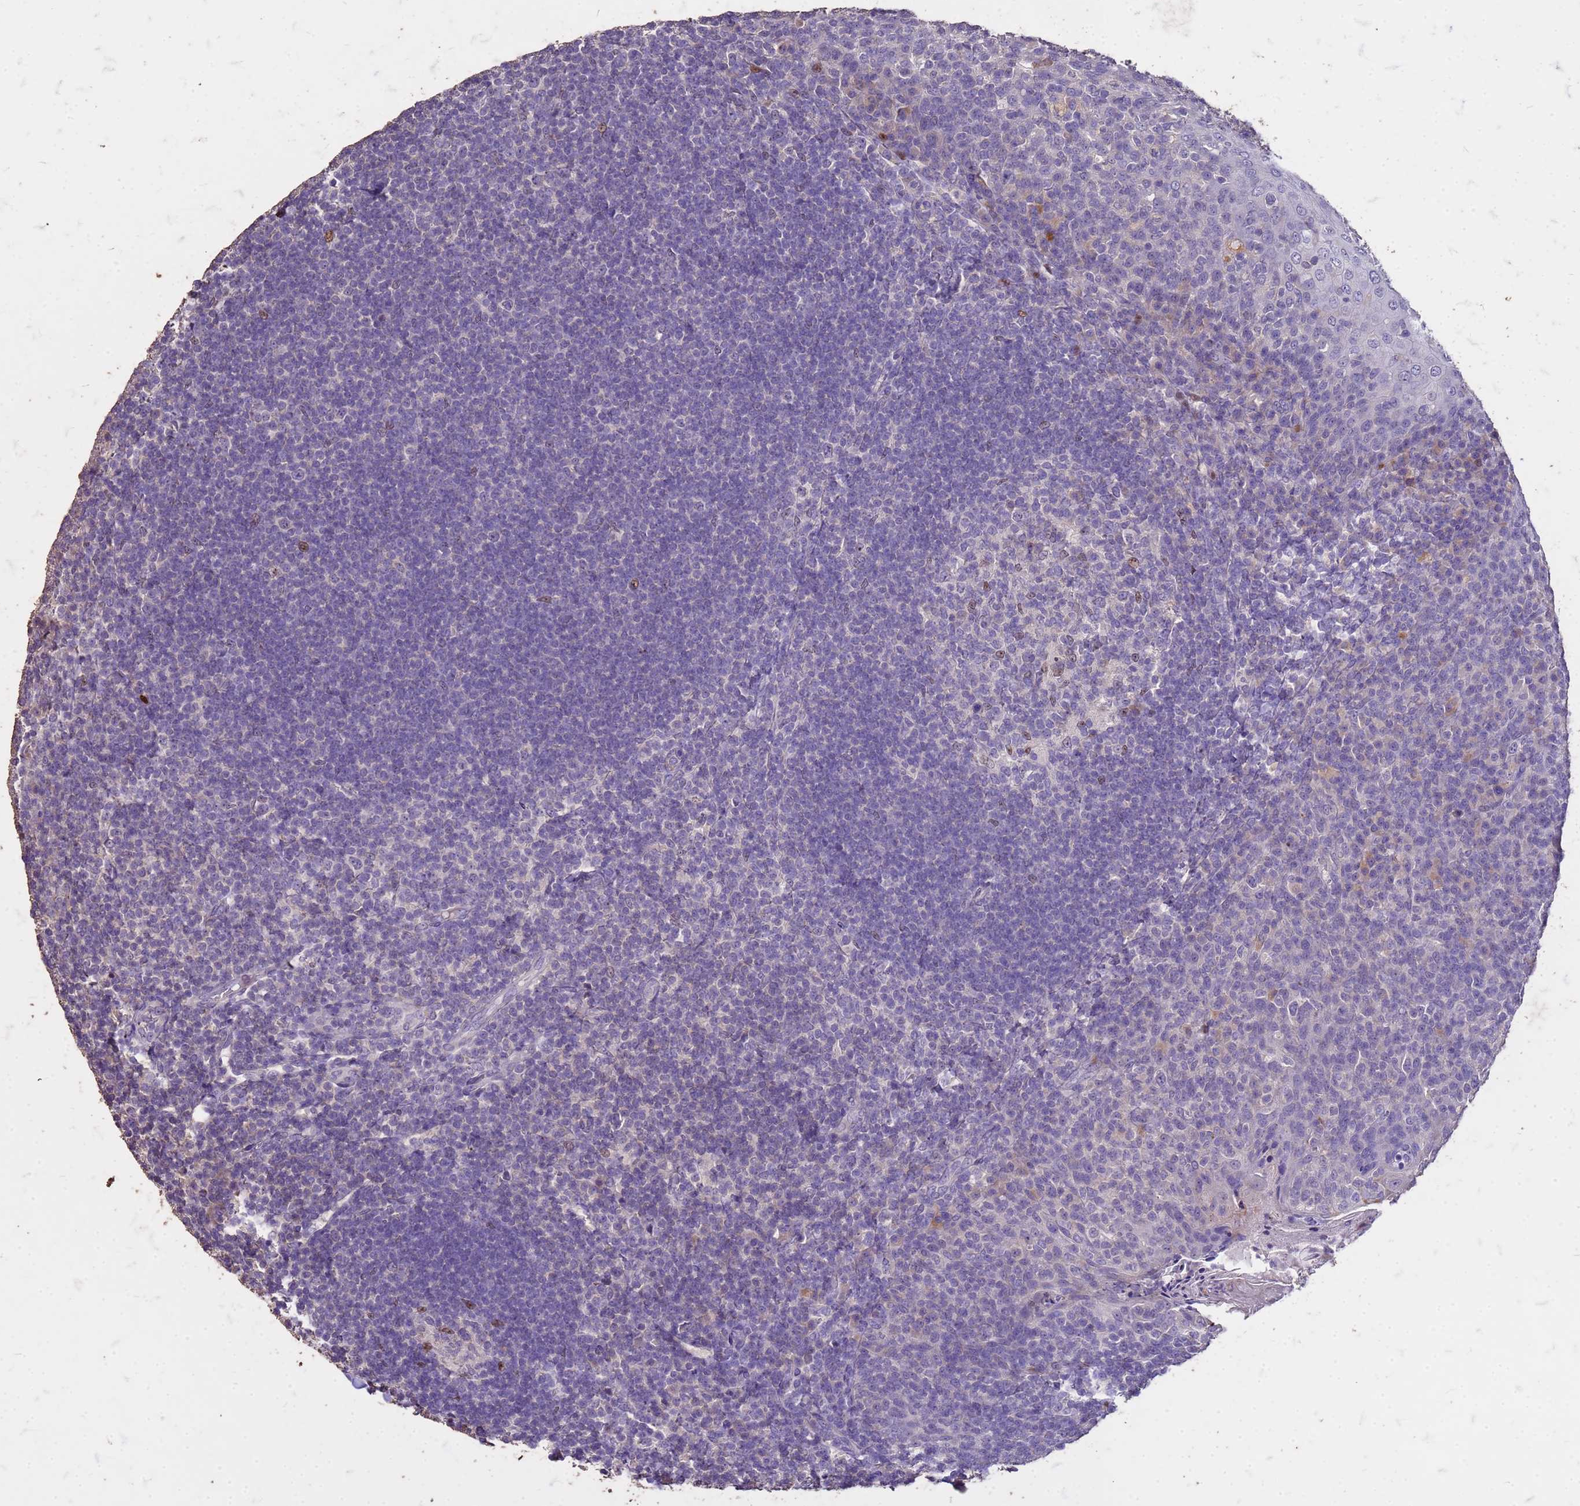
{"staining": {"intensity": "weak", "quantity": "<25%", "location": "nuclear"}, "tissue": "tonsil", "cell_type": "Germinal center cells", "image_type": "normal", "snomed": [{"axis": "morphology", "description": "Normal tissue, NOS"}, {"axis": "topography", "description": "Tonsil"}], "caption": "High power microscopy image of an immunohistochemistry histopathology image of benign tonsil, revealing no significant staining in germinal center cells. The staining was performed using DAB to visualize the protein expression in brown, while the nuclei were stained in blue with hematoxylin (Magnification: 20x).", "gene": "FAM184B", "patient": {"sex": "female", "age": 10}}